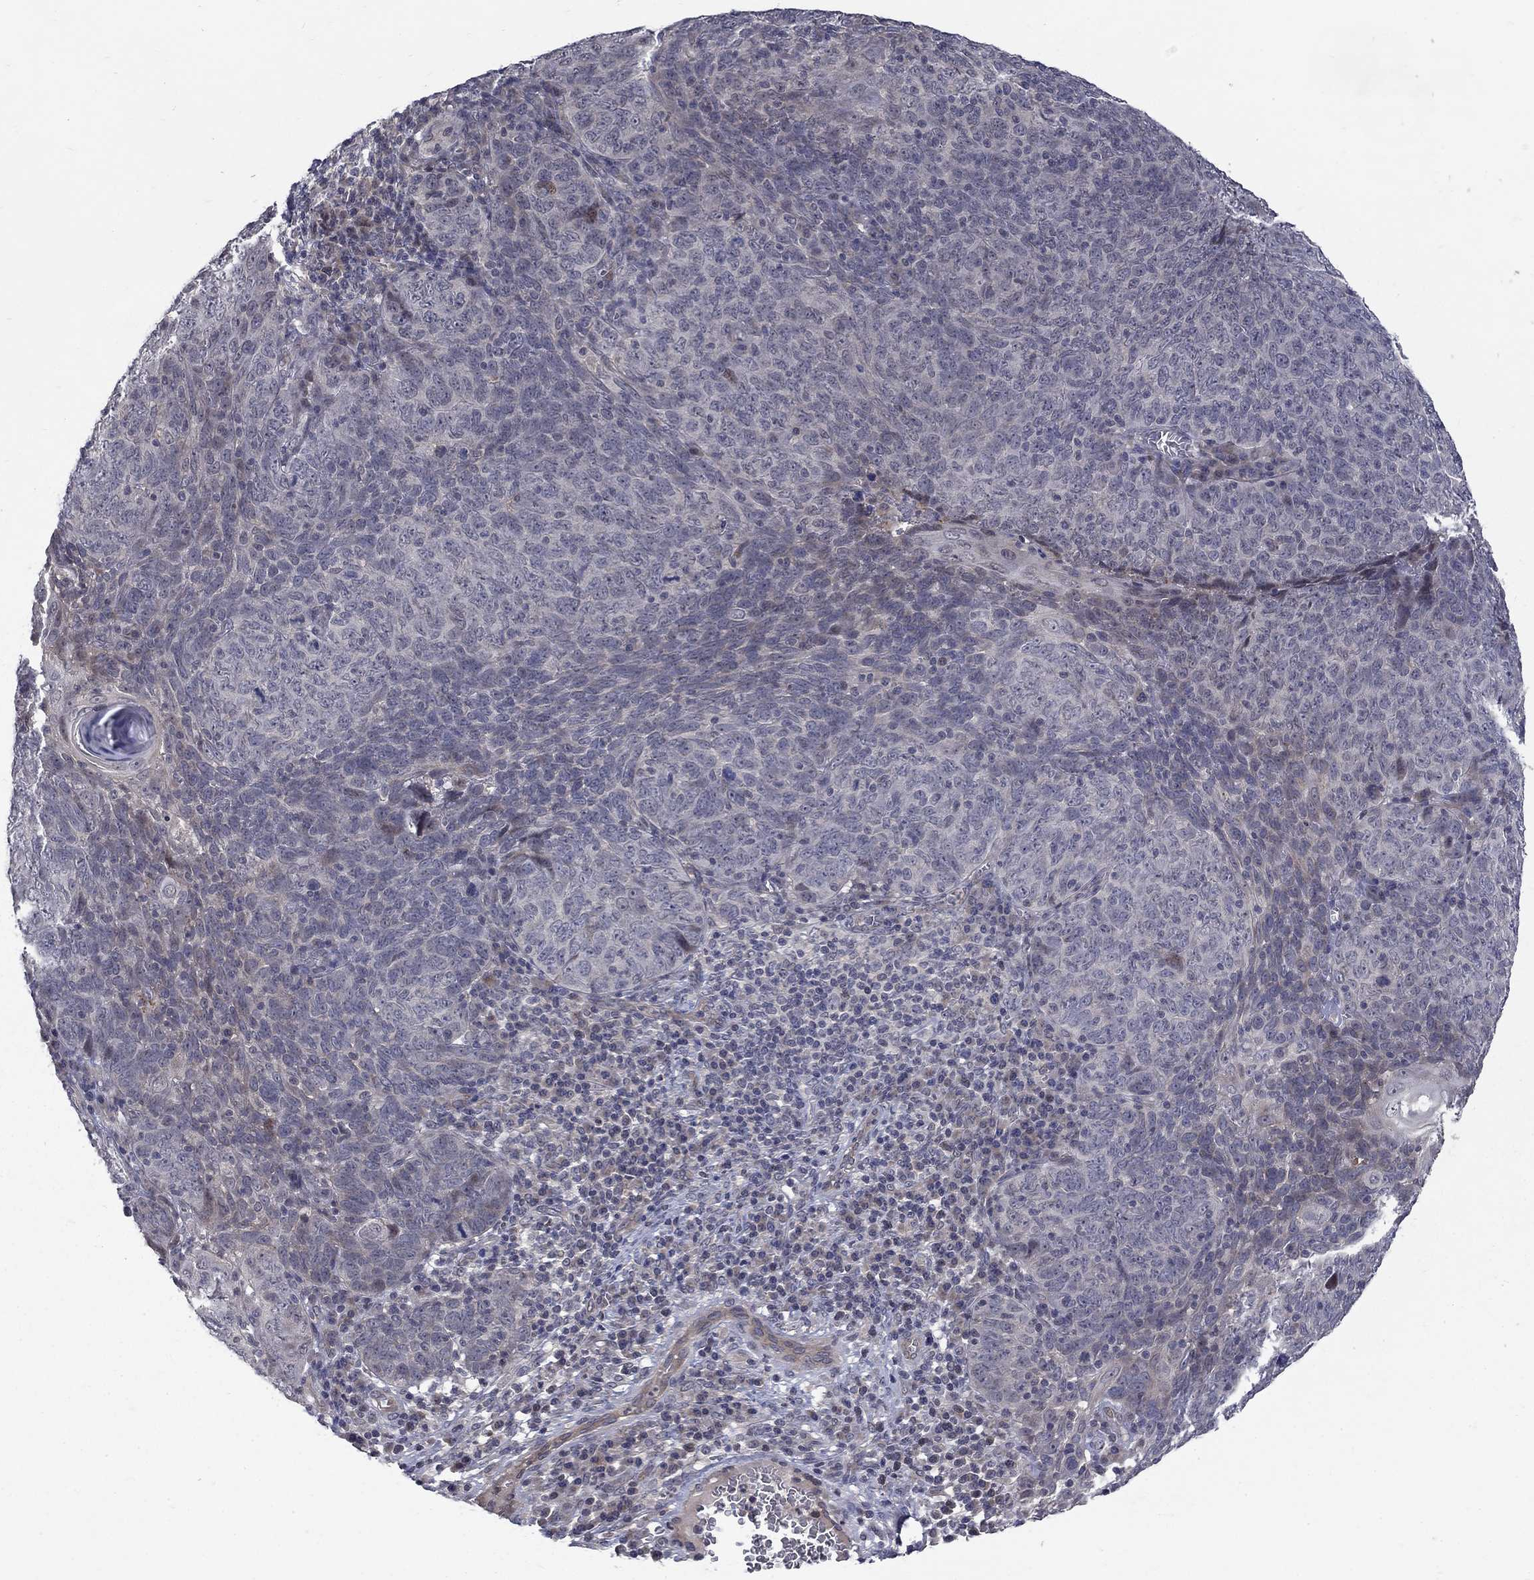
{"staining": {"intensity": "negative", "quantity": "none", "location": "none"}, "tissue": "skin cancer", "cell_type": "Tumor cells", "image_type": "cancer", "snomed": [{"axis": "morphology", "description": "Squamous cell carcinoma, NOS"}, {"axis": "topography", "description": "Skin"}, {"axis": "topography", "description": "Anal"}], "caption": "Squamous cell carcinoma (skin) stained for a protein using IHC displays no expression tumor cells.", "gene": "FAM3B", "patient": {"sex": "female", "age": 51}}